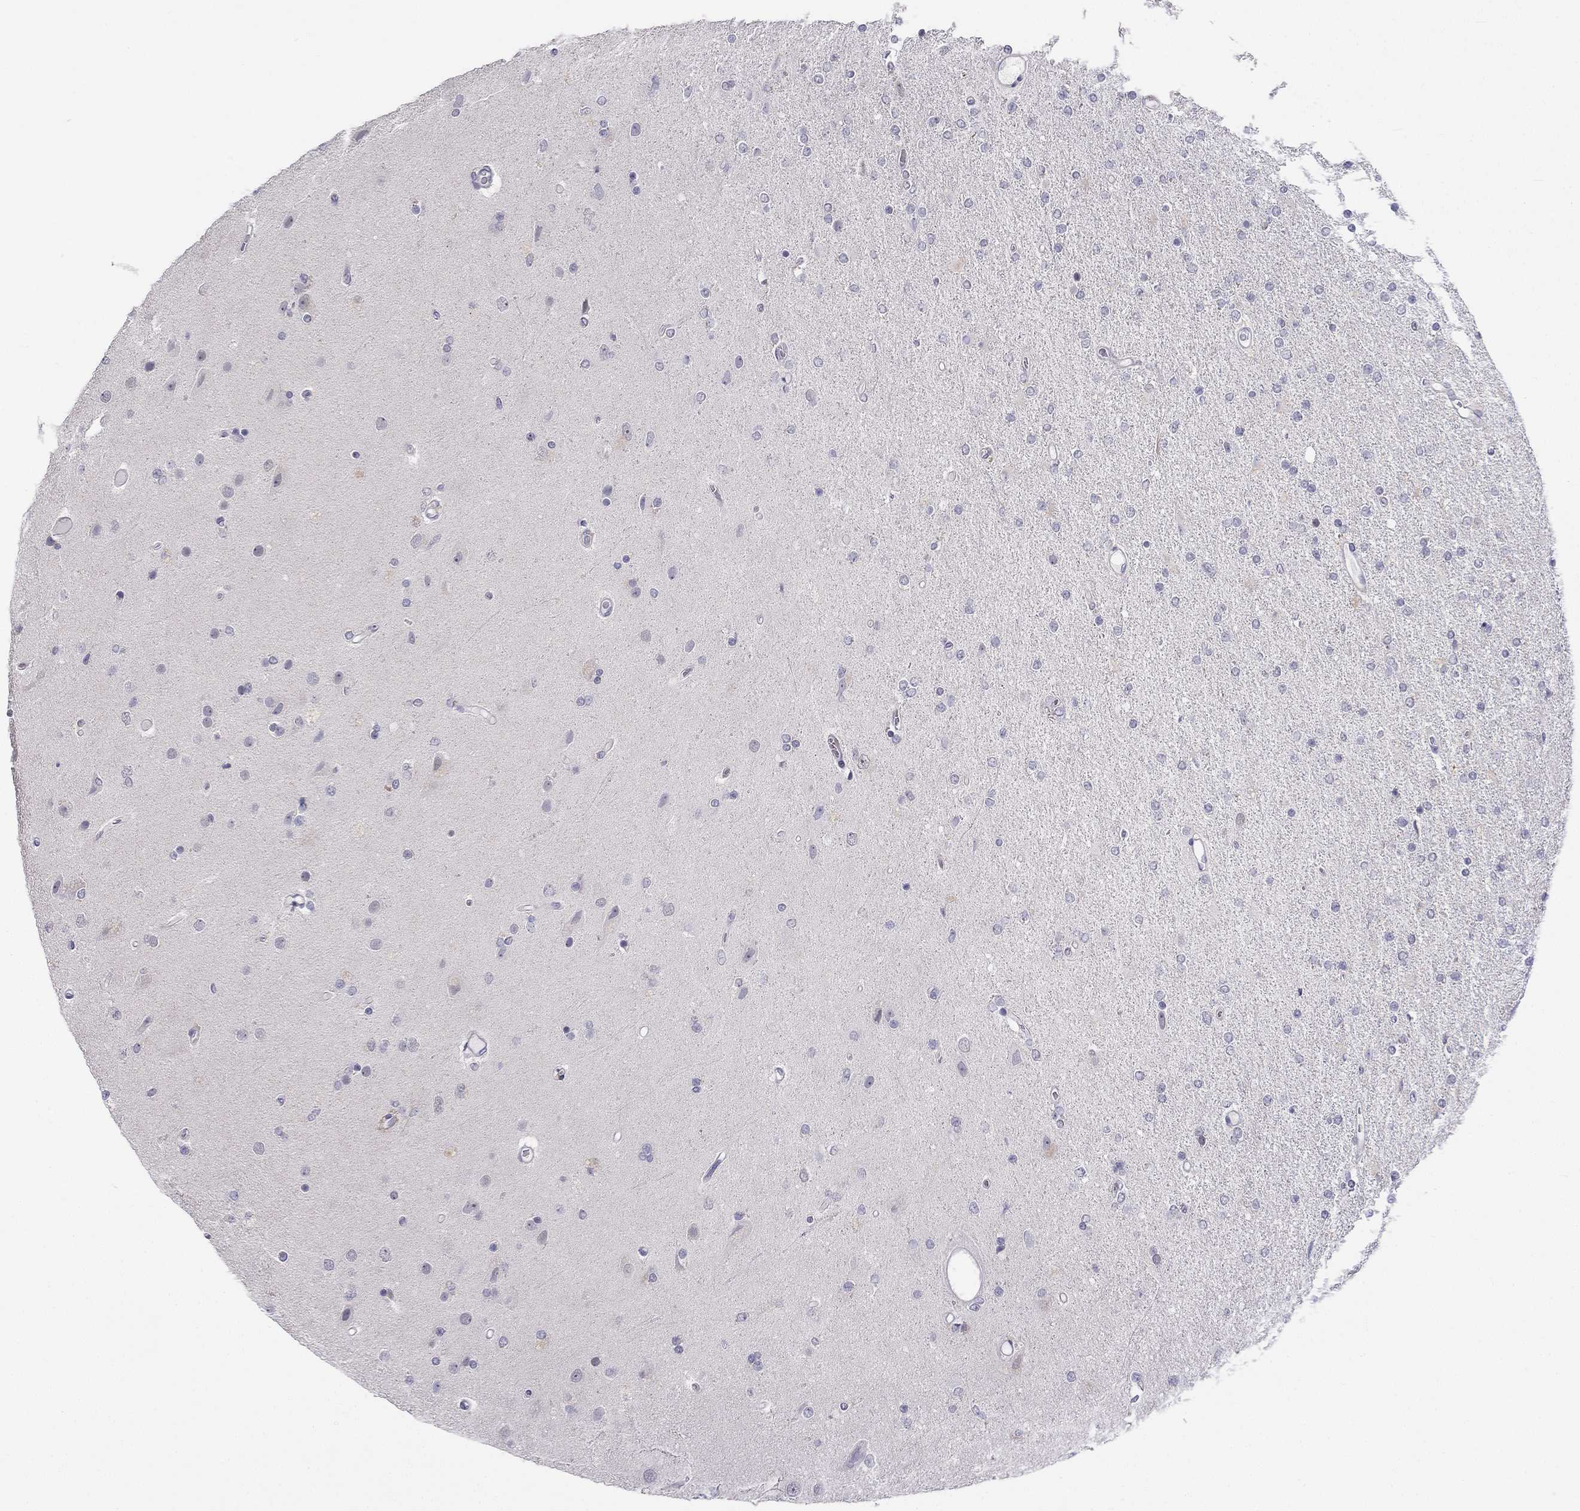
{"staining": {"intensity": "negative", "quantity": "none", "location": "none"}, "tissue": "glioma", "cell_type": "Tumor cells", "image_type": "cancer", "snomed": [{"axis": "morphology", "description": "Glioma, malignant, High grade"}, {"axis": "topography", "description": "Cerebral cortex"}], "caption": "Glioma was stained to show a protein in brown. There is no significant staining in tumor cells.", "gene": "C5orf49", "patient": {"sex": "male", "age": 70}}